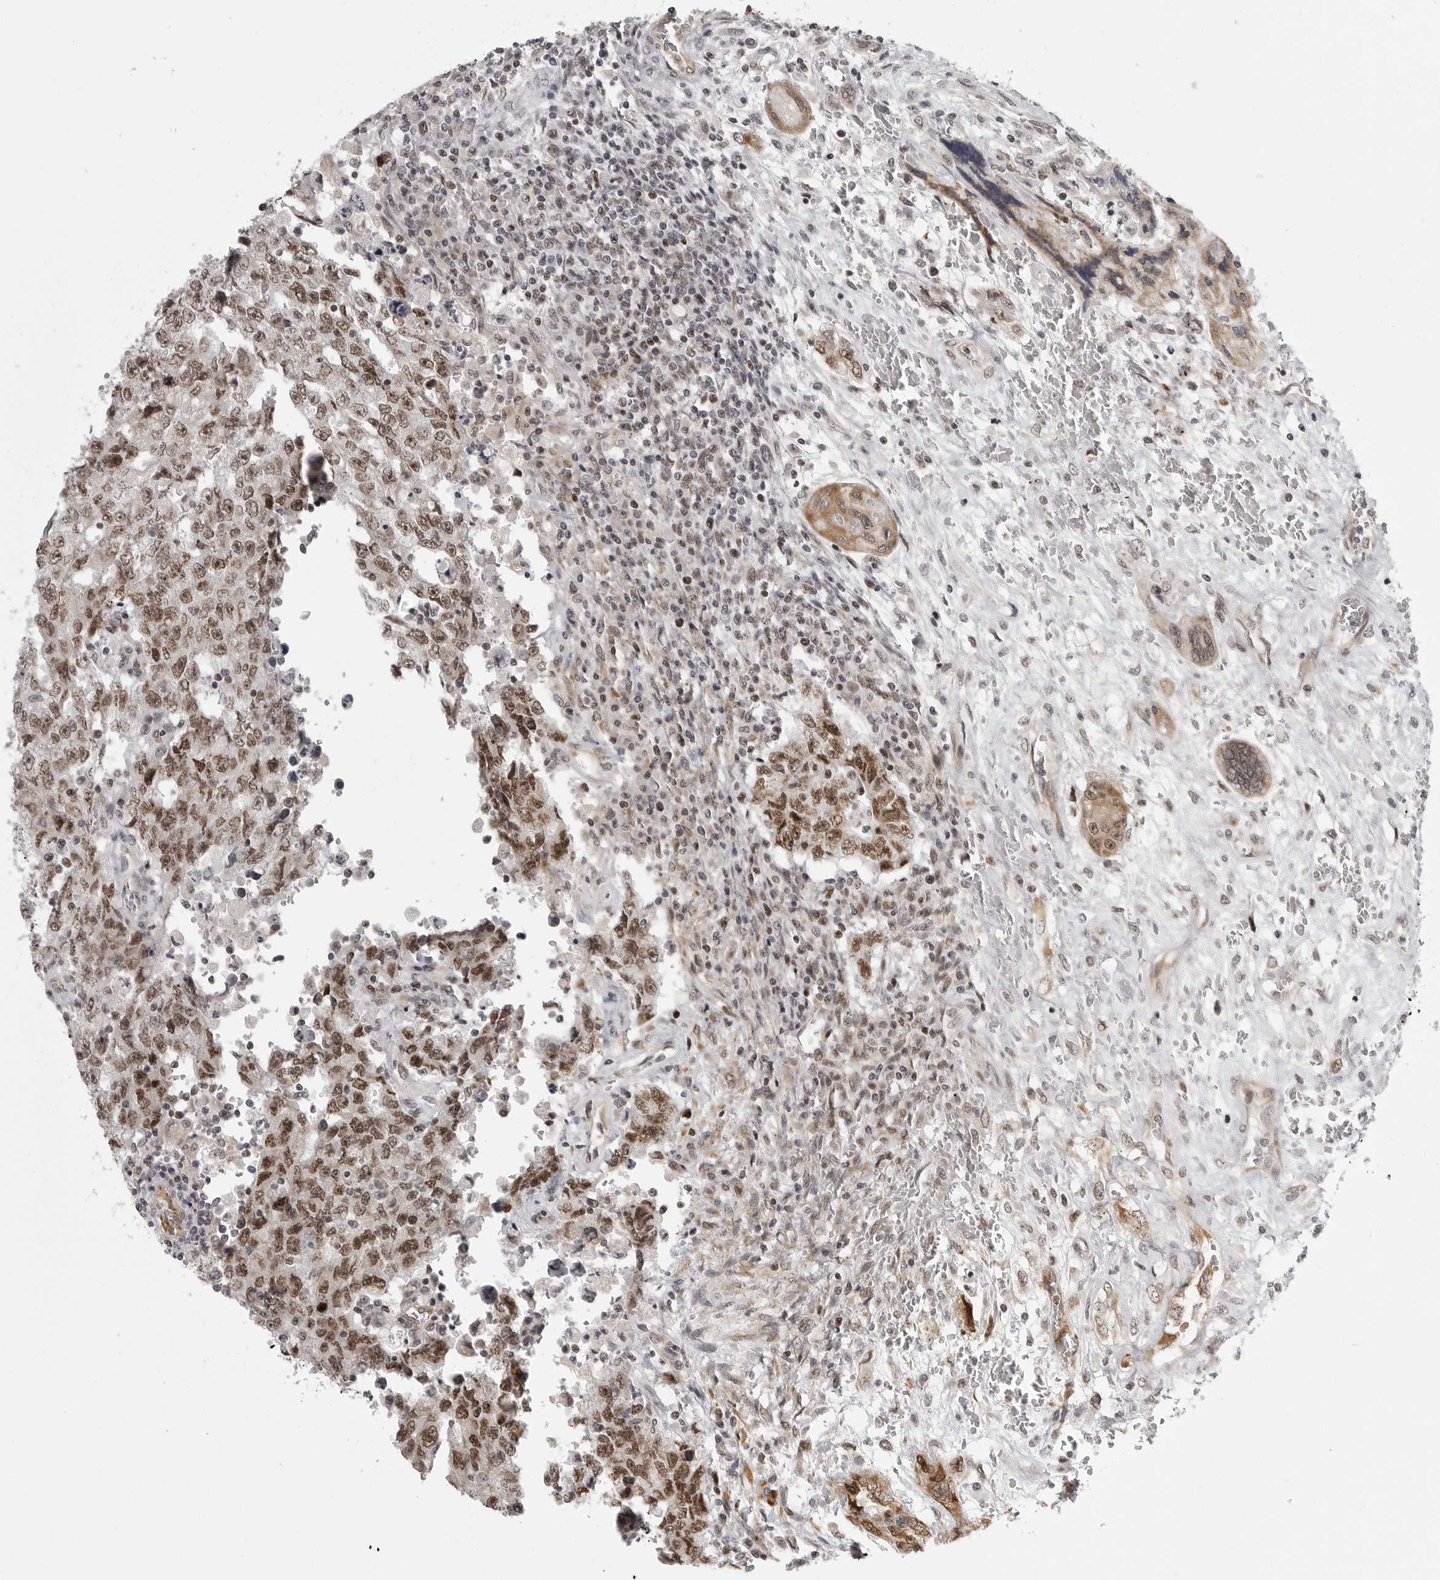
{"staining": {"intensity": "strong", "quantity": ">75%", "location": "nuclear"}, "tissue": "testis cancer", "cell_type": "Tumor cells", "image_type": "cancer", "snomed": [{"axis": "morphology", "description": "Carcinoma, Embryonal, NOS"}, {"axis": "topography", "description": "Testis"}], "caption": "Testis cancer was stained to show a protein in brown. There is high levels of strong nuclear expression in approximately >75% of tumor cells. (Stains: DAB in brown, nuclei in blue, Microscopy: brightfield microscopy at high magnification).", "gene": "PRDM10", "patient": {"sex": "male", "age": 26}}